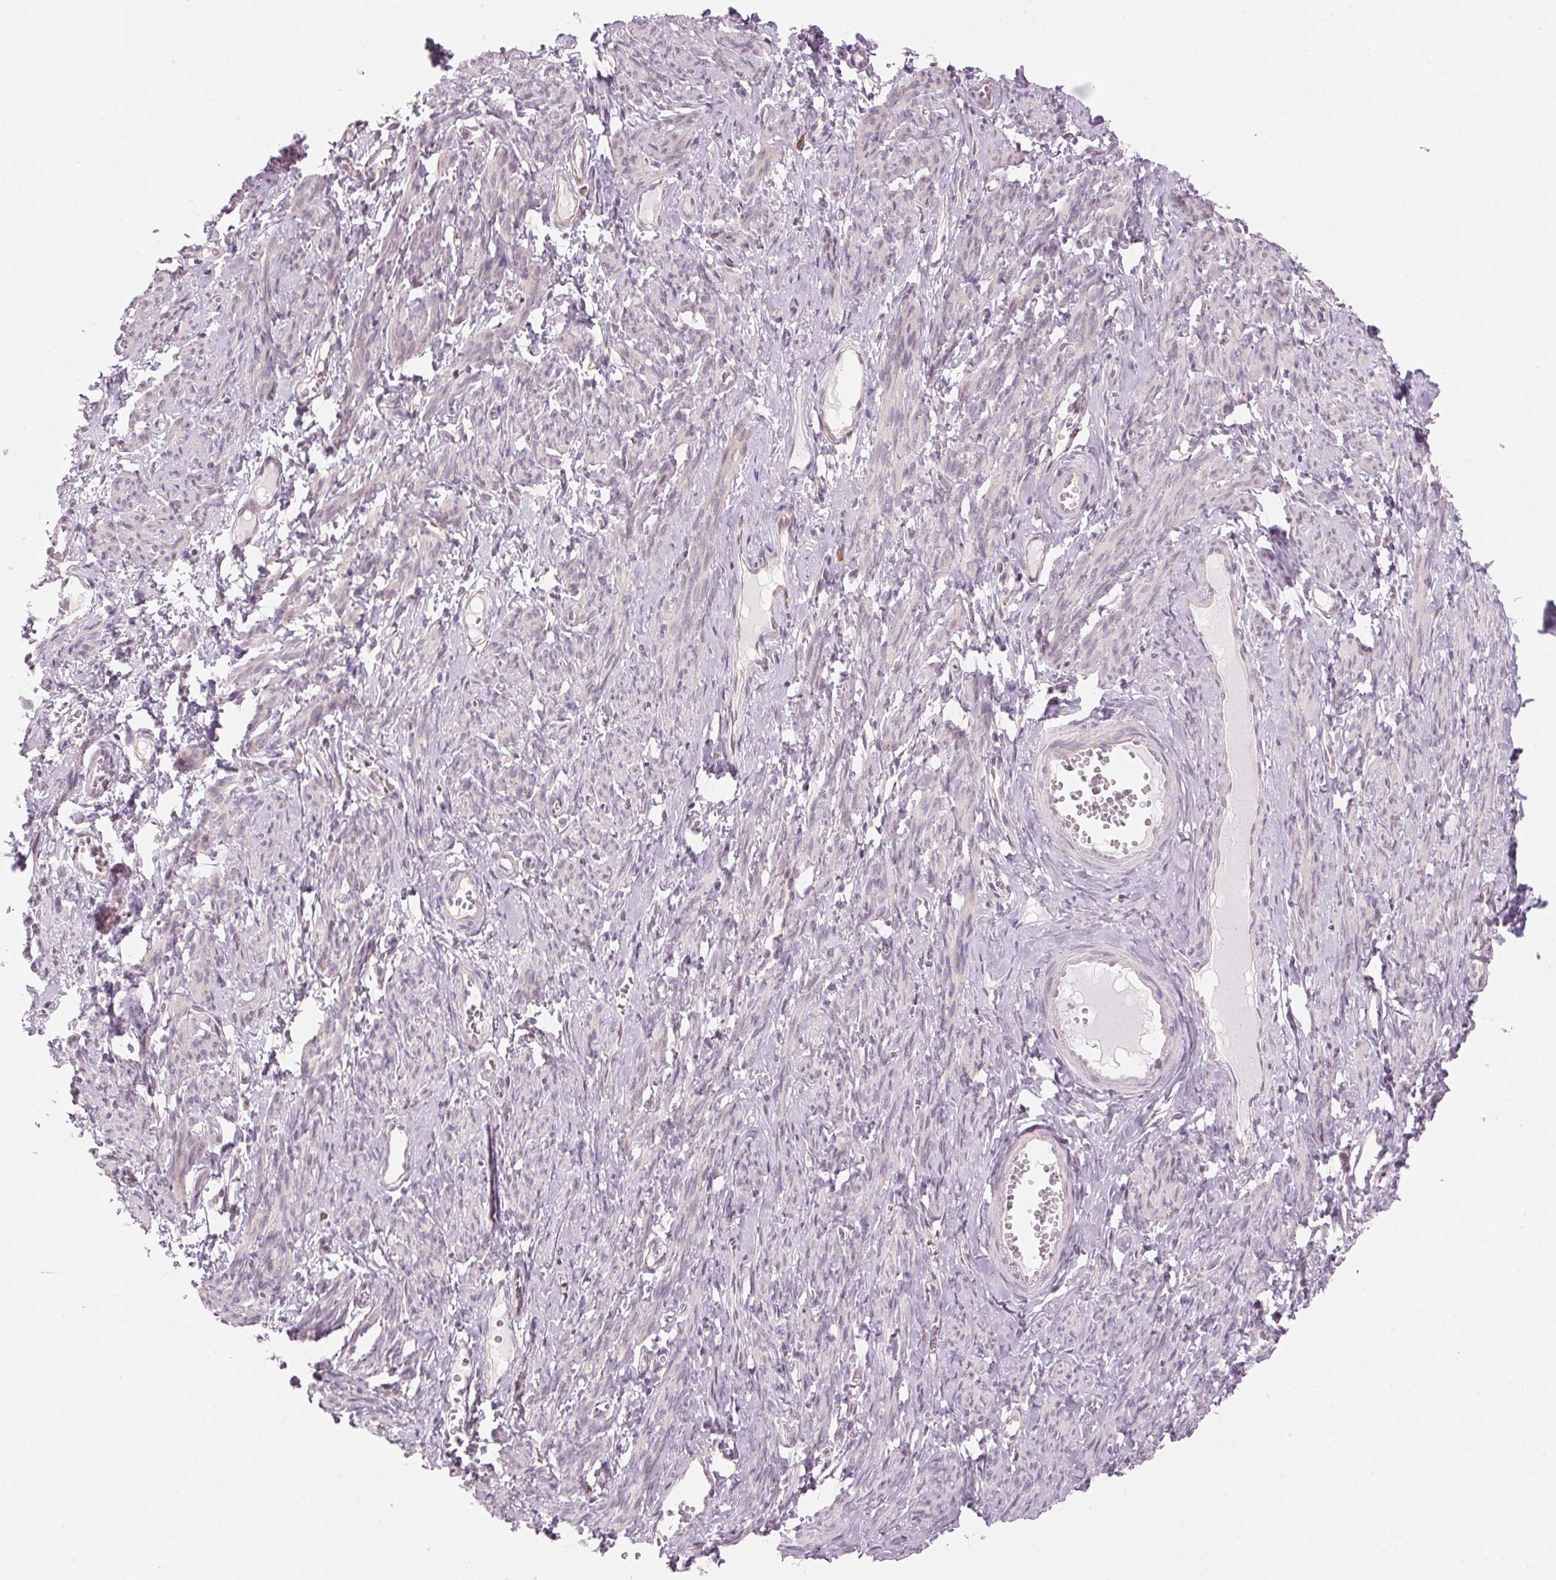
{"staining": {"intensity": "negative", "quantity": "none", "location": "none"}, "tissue": "smooth muscle", "cell_type": "Smooth muscle cells", "image_type": "normal", "snomed": [{"axis": "morphology", "description": "Normal tissue, NOS"}, {"axis": "topography", "description": "Smooth muscle"}], "caption": "IHC image of benign smooth muscle: human smooth muscle stained with DAB displays no significant protein staining in smooth muscle cells. (Immunohistochemistry (ihc), brightfield microscopy, high magnification).", "gene": "GNMT", "patient": {"sex": "female", "age": 65}}